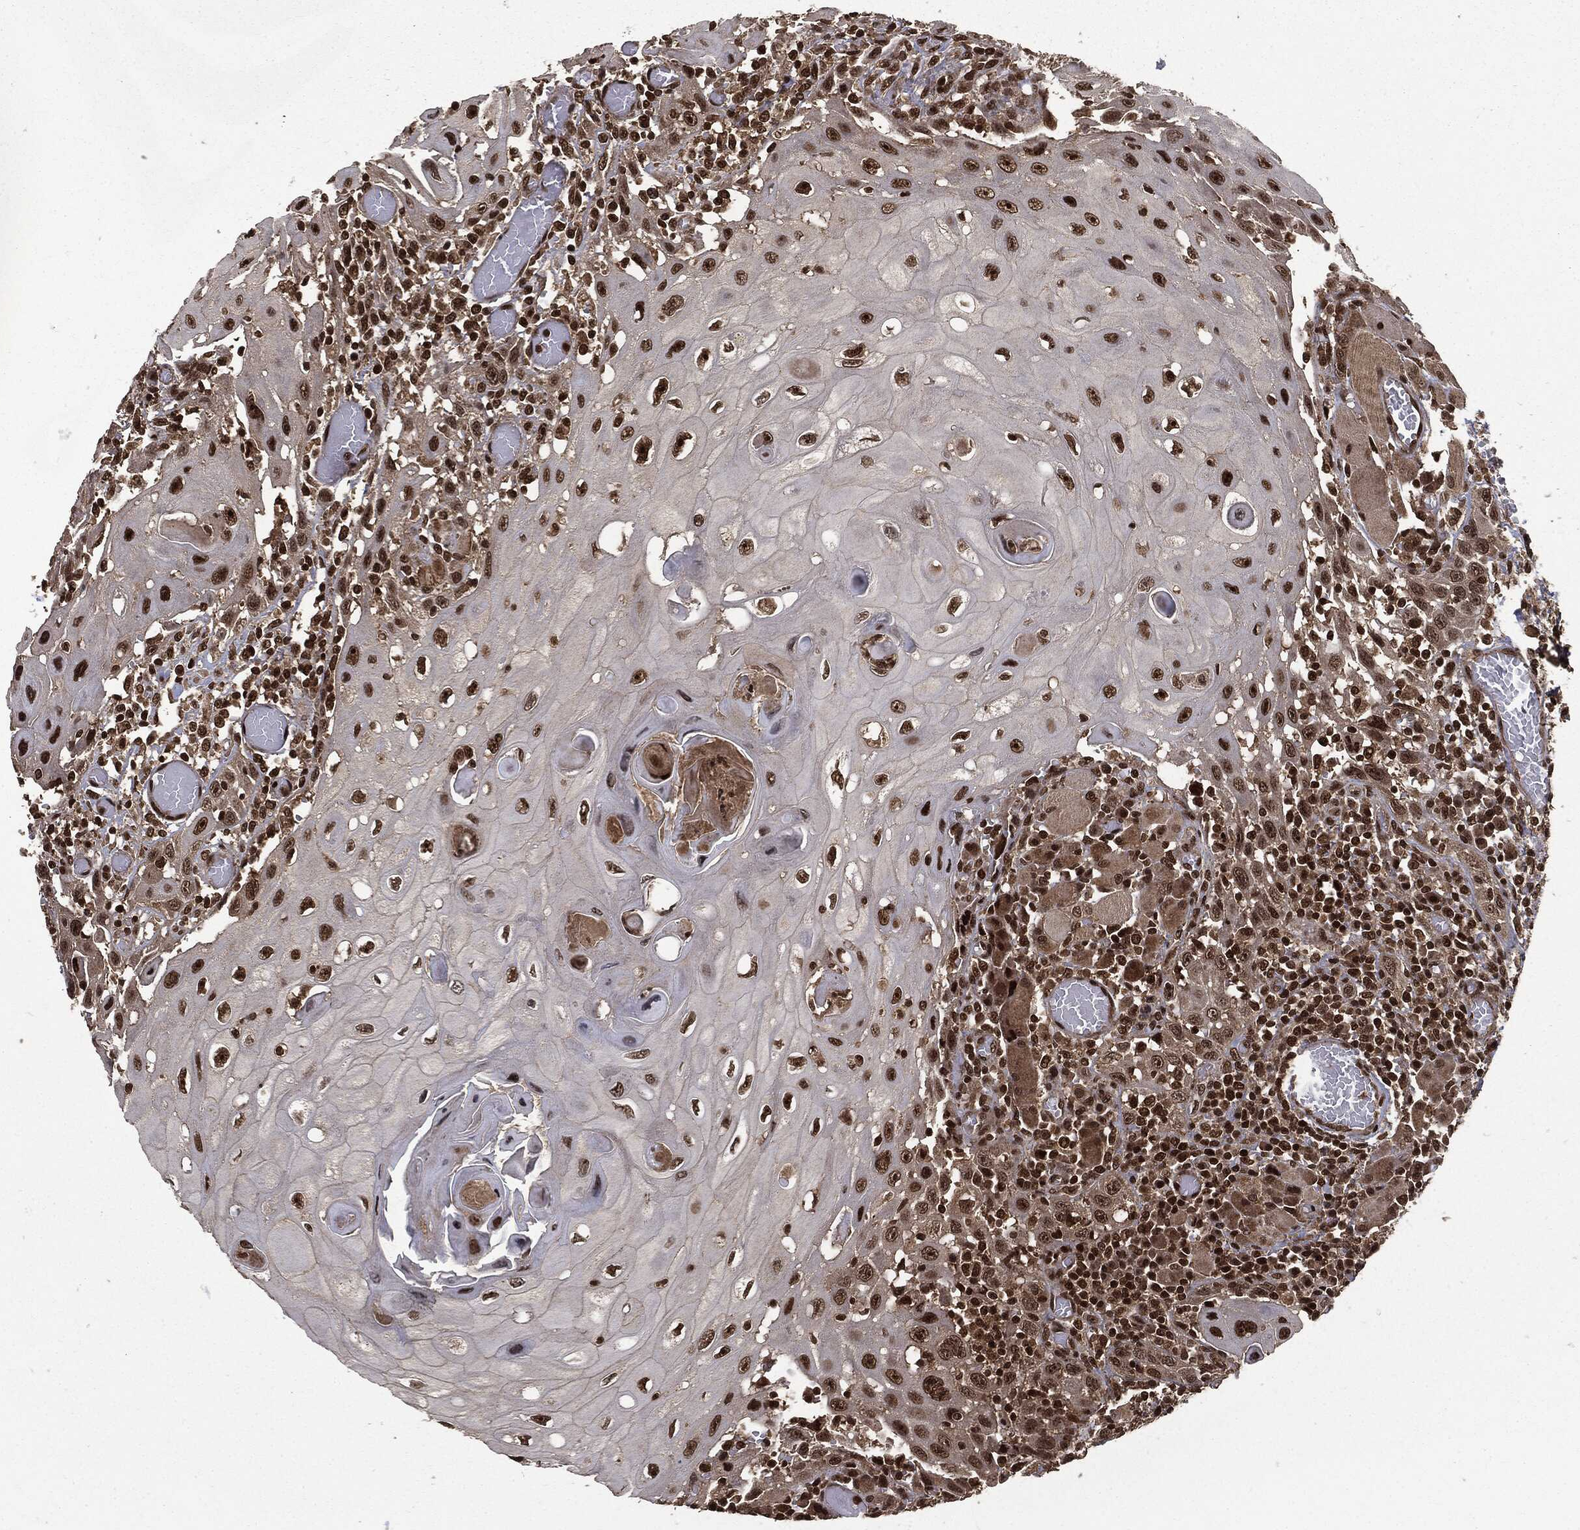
{"staining": {"intensity": "strong", "quantity": ">75%", "location": "nuclear"}, "tissue": "head and neck cancer", "cell_type": "Tumor cells", "image_type": "cancer", "snomed": [{"axis": "morphology", "description": "Normal tissue, NOS"}, {"axis": "morphology", "description": "Squamous cell carcinoma, NOS"}, {"axis": "topography", "description": "Oral tissue"}, {"axis": "topography", "description": "Head-Neck"}], "caption": "Head and neck squamous cell carcinoma stained with a brown dye reveals strong nuclear positive staining in about >75% of tumor cells.", "gene": "CTDP1", "patient": {"sex": "male", "age": 71}}